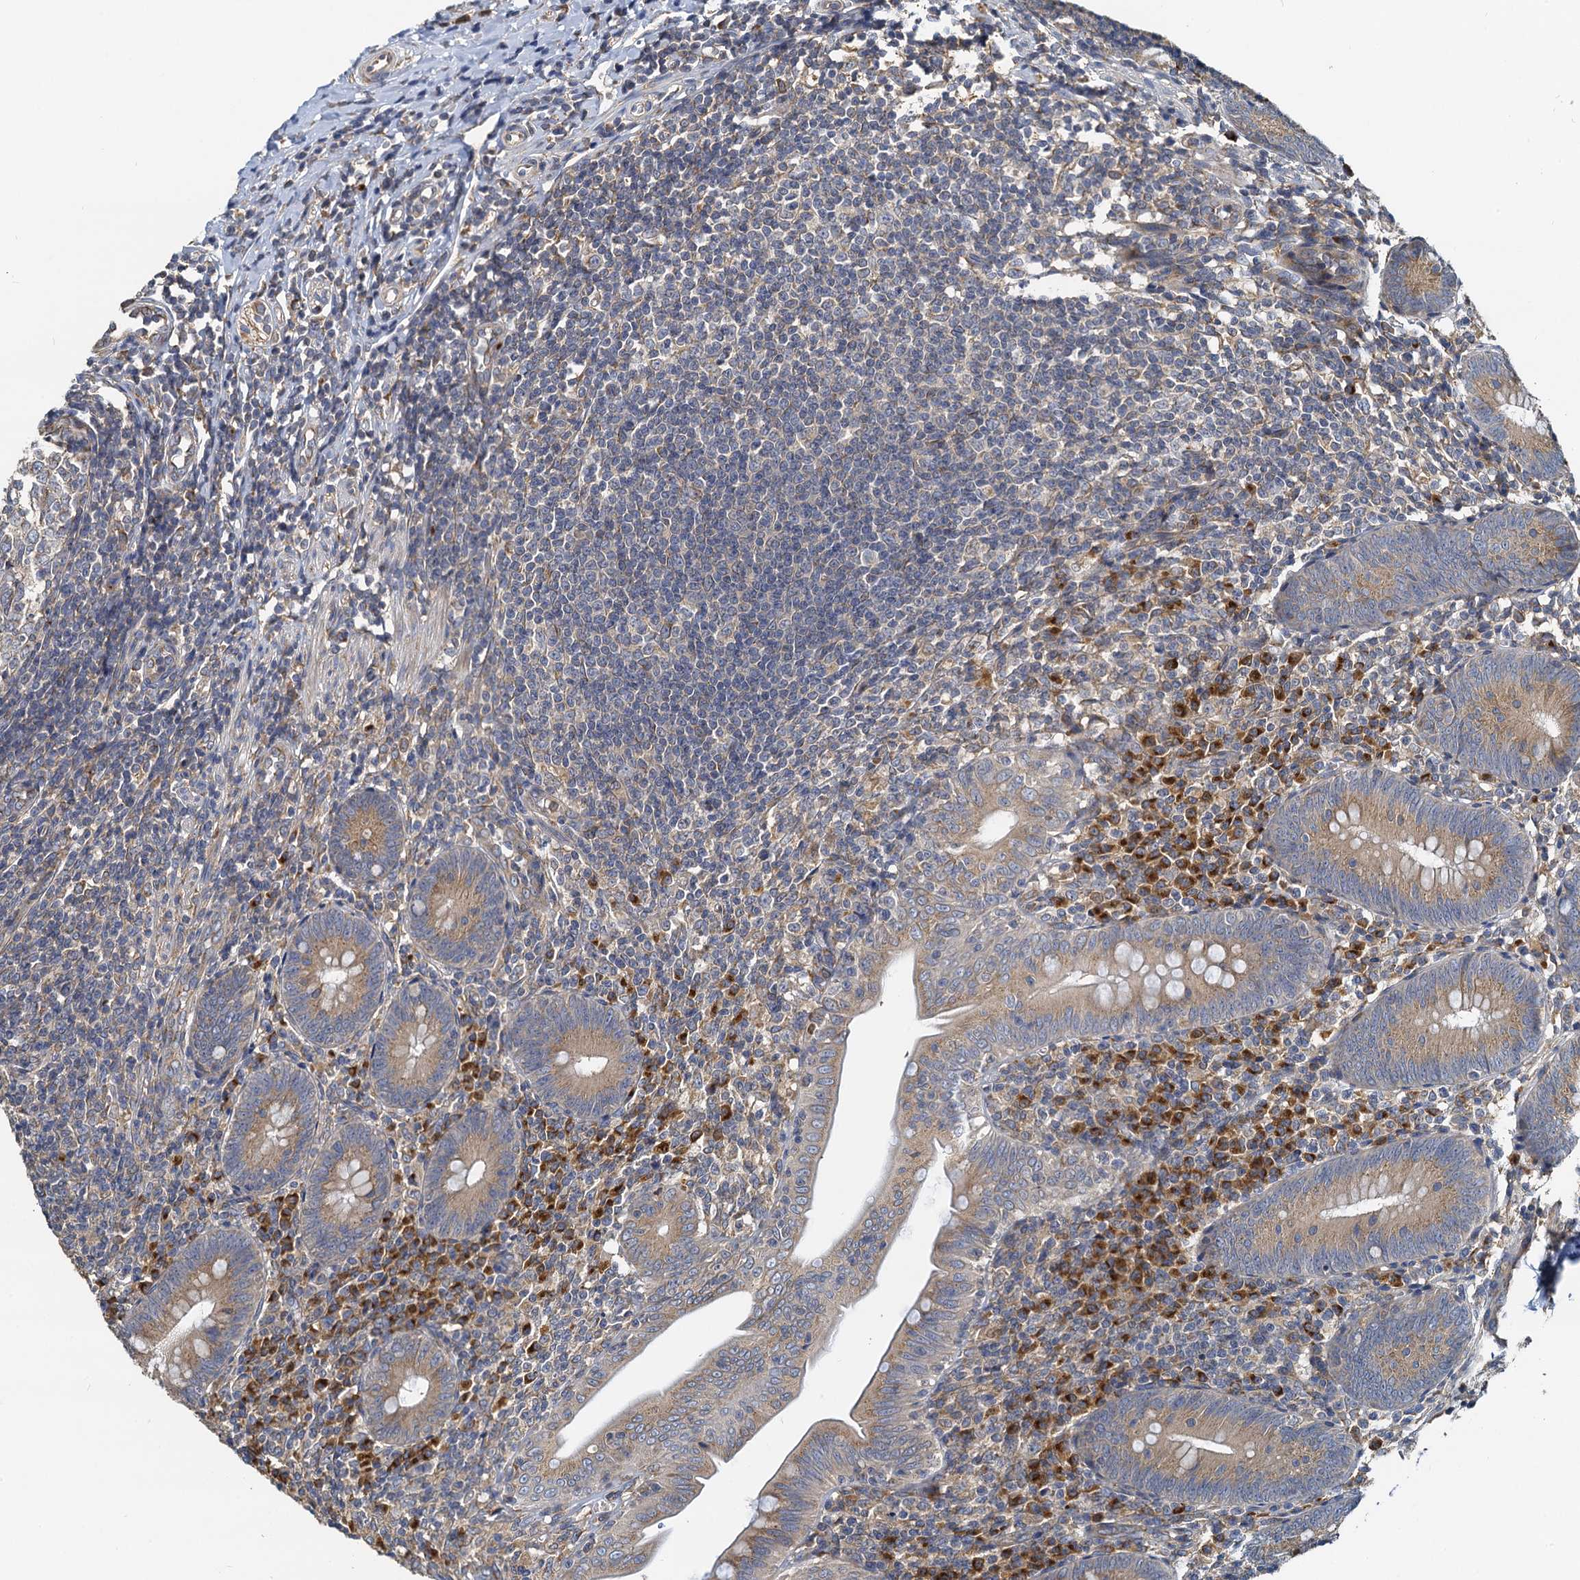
{"staining": {"intensity": "moderate", "quantity": "25%-75%", "location": "cytoplasmic/membranous"}, "tissue": "appendix", "cell_type": "Glandular cells", "image_type": "normal", "snomed": [{"axis": "morphology", "description": "Normal tissue, NOS"}, {"axis": "topography", "description": "Appendix"}], "caption": "High-magnification brightfield microscopy of benign appendix stained with DAB (brown) and counterstained with hematoxylin (blue). glandular cells exhibit moderate cytoplasmic/membranous expression is seen in approximately25%-75% of cells. The protein is stained brown, and the nuclei are stained in blue (DAB (3,3'-diaminobenzidine) IHC with brightfield microscopy, high magnification).", "gene": "NKAPD1", "patient": {"sex": "male", "age": 14}}